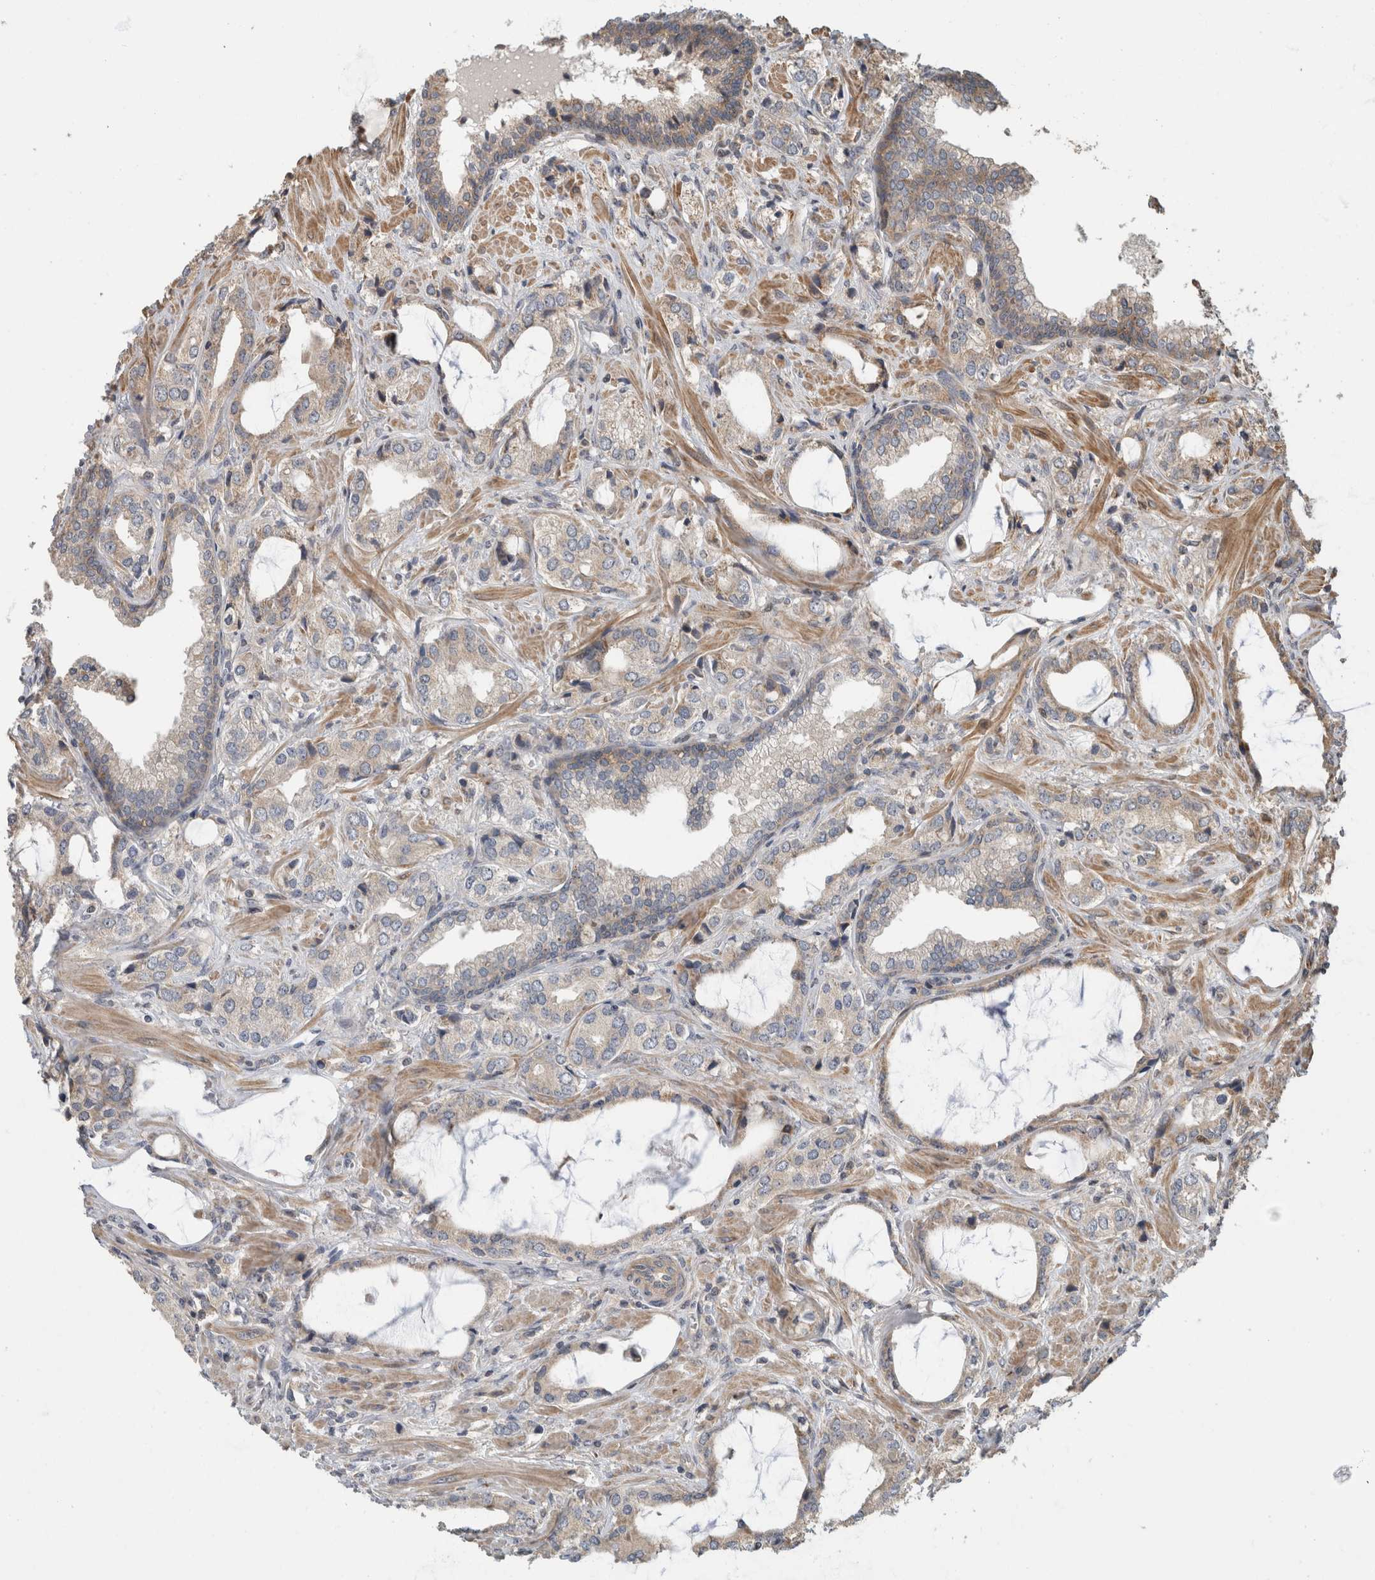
{"staining": {"intensity": "weak", "quantity": "<25%", "location": "cytoplasmic/membranous"}, "tissue": "prostate cancer", "cell_type": "Tumor cells", "image_type": "cancer", "snomed": [{"axis": "morphology", "description": "Adenocarcinoma, High grade"}, {"axis": "topography", "description": "Prostate"}], "caption": "Immunohistochemistry (IHC) micrograph of human prostate cancer stained for a protein (brown), which shows no positivity in tumor cells.", "gene": "PCDHB15", "patient": {"sex": "male", "age": 66}}